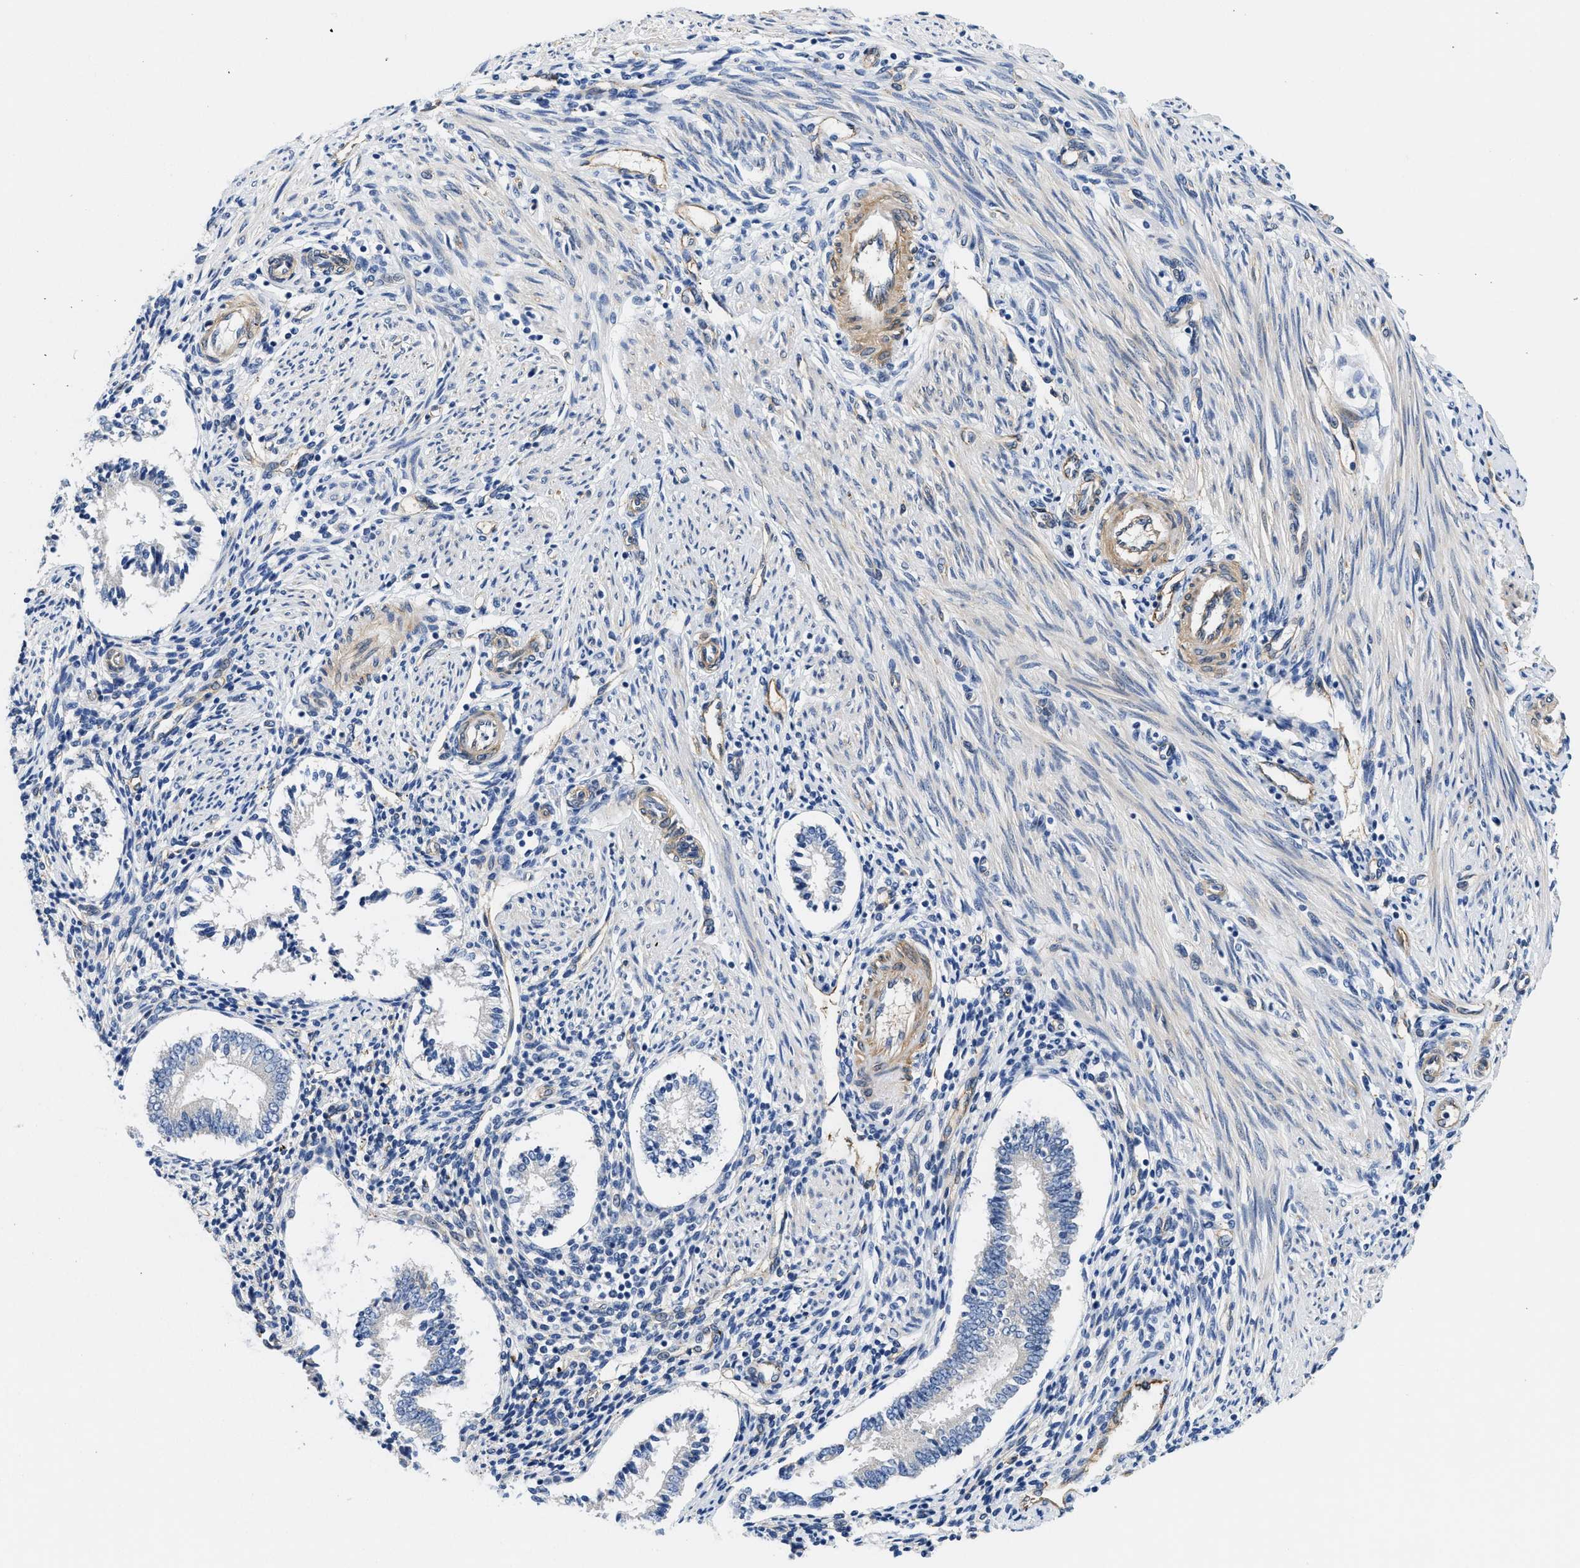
{"staining": {"intensity": "moderate", "quantity": "<25%", "location": "cytoplasmic/membranous"}, "tissue": "endometrium", "cell_type": "Cells in endometrial stroma", "image_type": "normal", "snomed": [{"axis": "morphology", "description": "Normal tissue, NOS"}, {"axis": "topography", "description": "Endometrium"}], "caption": "IHC image of unremarkable endometrium: human endometrium stained using immunohistochemistry displays low levels of moderate protein expression localized specifically in the cytoplasmic/membranous of cells in endometrial stroma, appearing as a cytoplasmic/membranous brown color.", "gene": "RAPH1", "patient": {"sex": "female", "age": 42}}